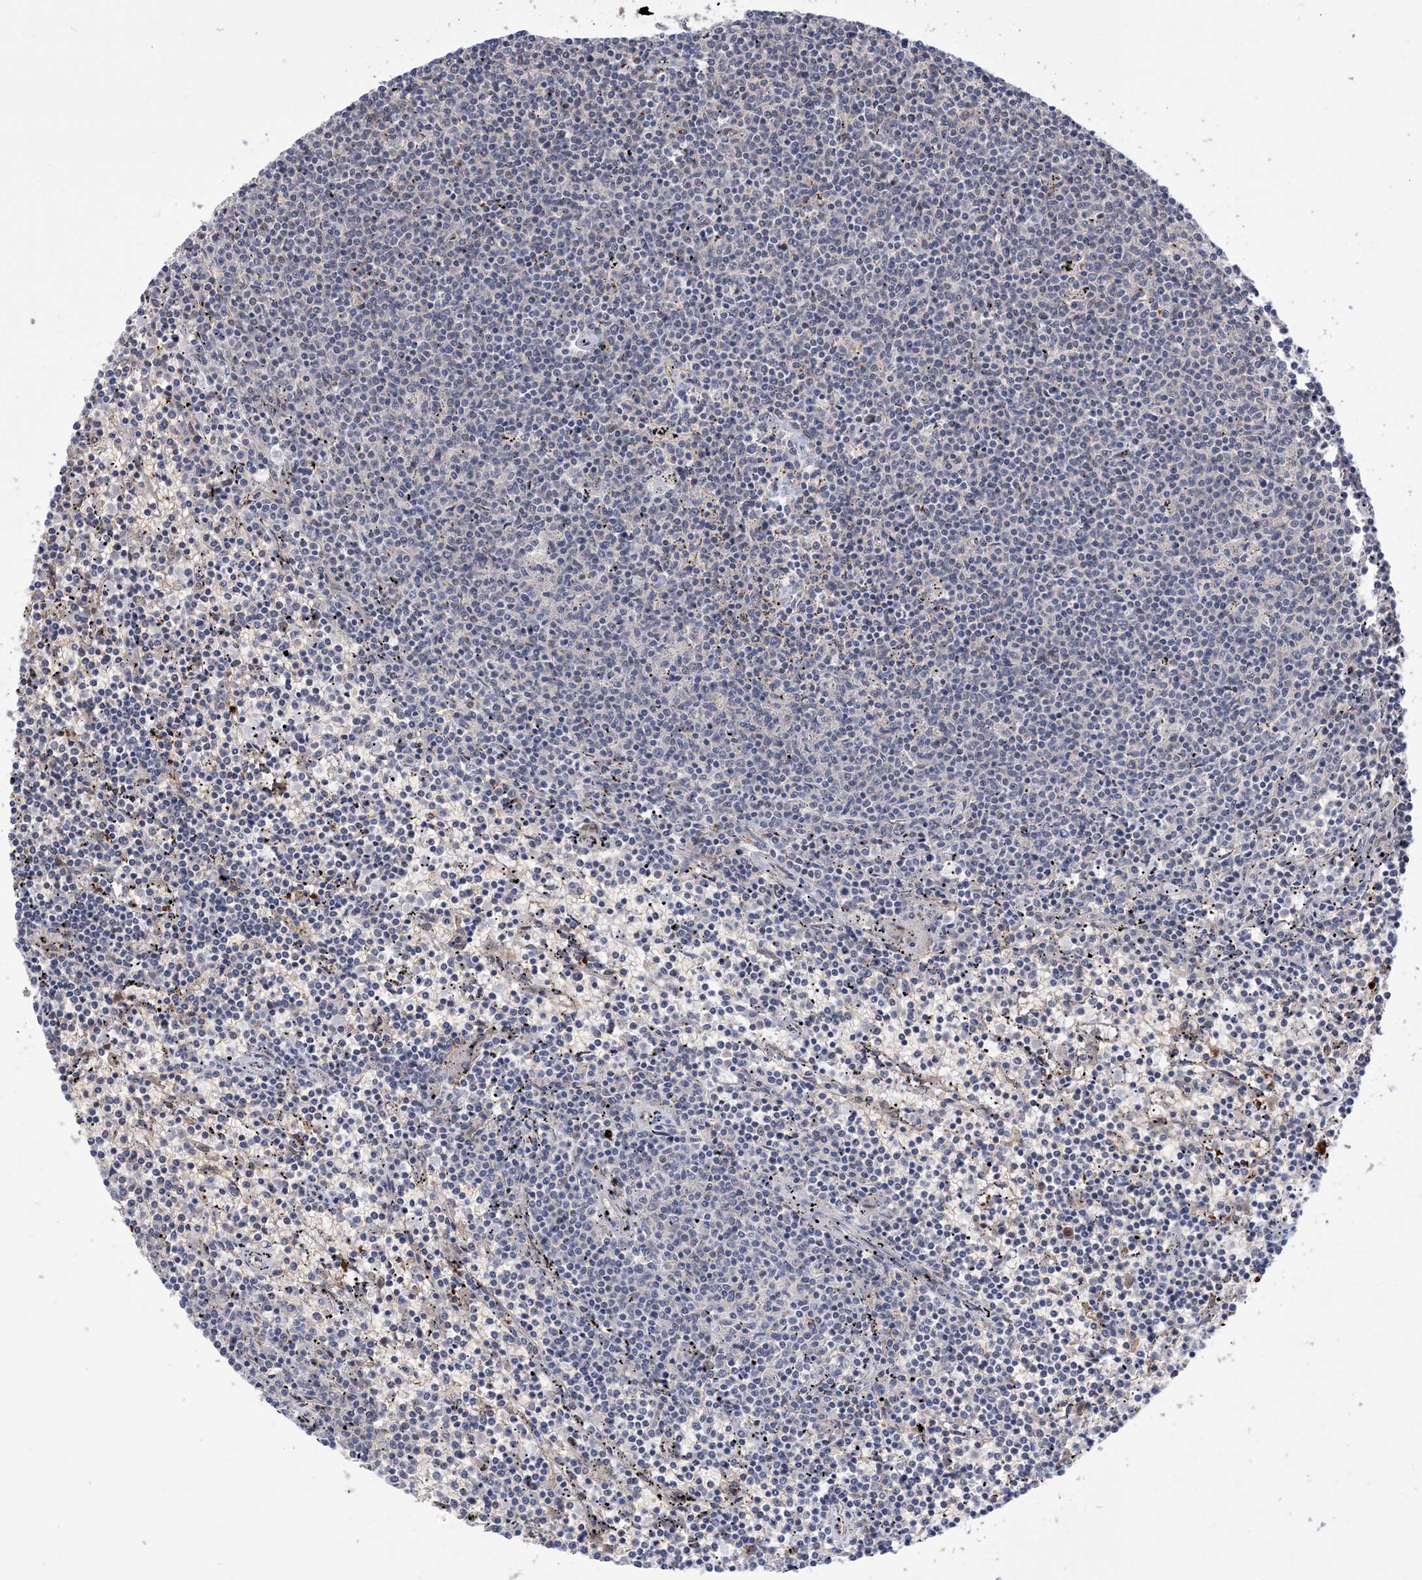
{"staining": {"intensity": "negative", "quantity": "none", "location": "none"}, "tissue": "lymphoma", "cell_type": "Tumor cells", "image_type": "cancer", "snomed": [{"axis": "morphology", "description": "Malignant lymphoma, non-Hodgkin's type, Low grade"}, {"axis": "topography", "description": "Spleen"}], "caption": "There is no significant staining in tumor cells of low-grade malignant lymphoma, non-Hodgkin's type.", "gene": "ZNF8", "patient": {"sex": "female", "age": 50}}